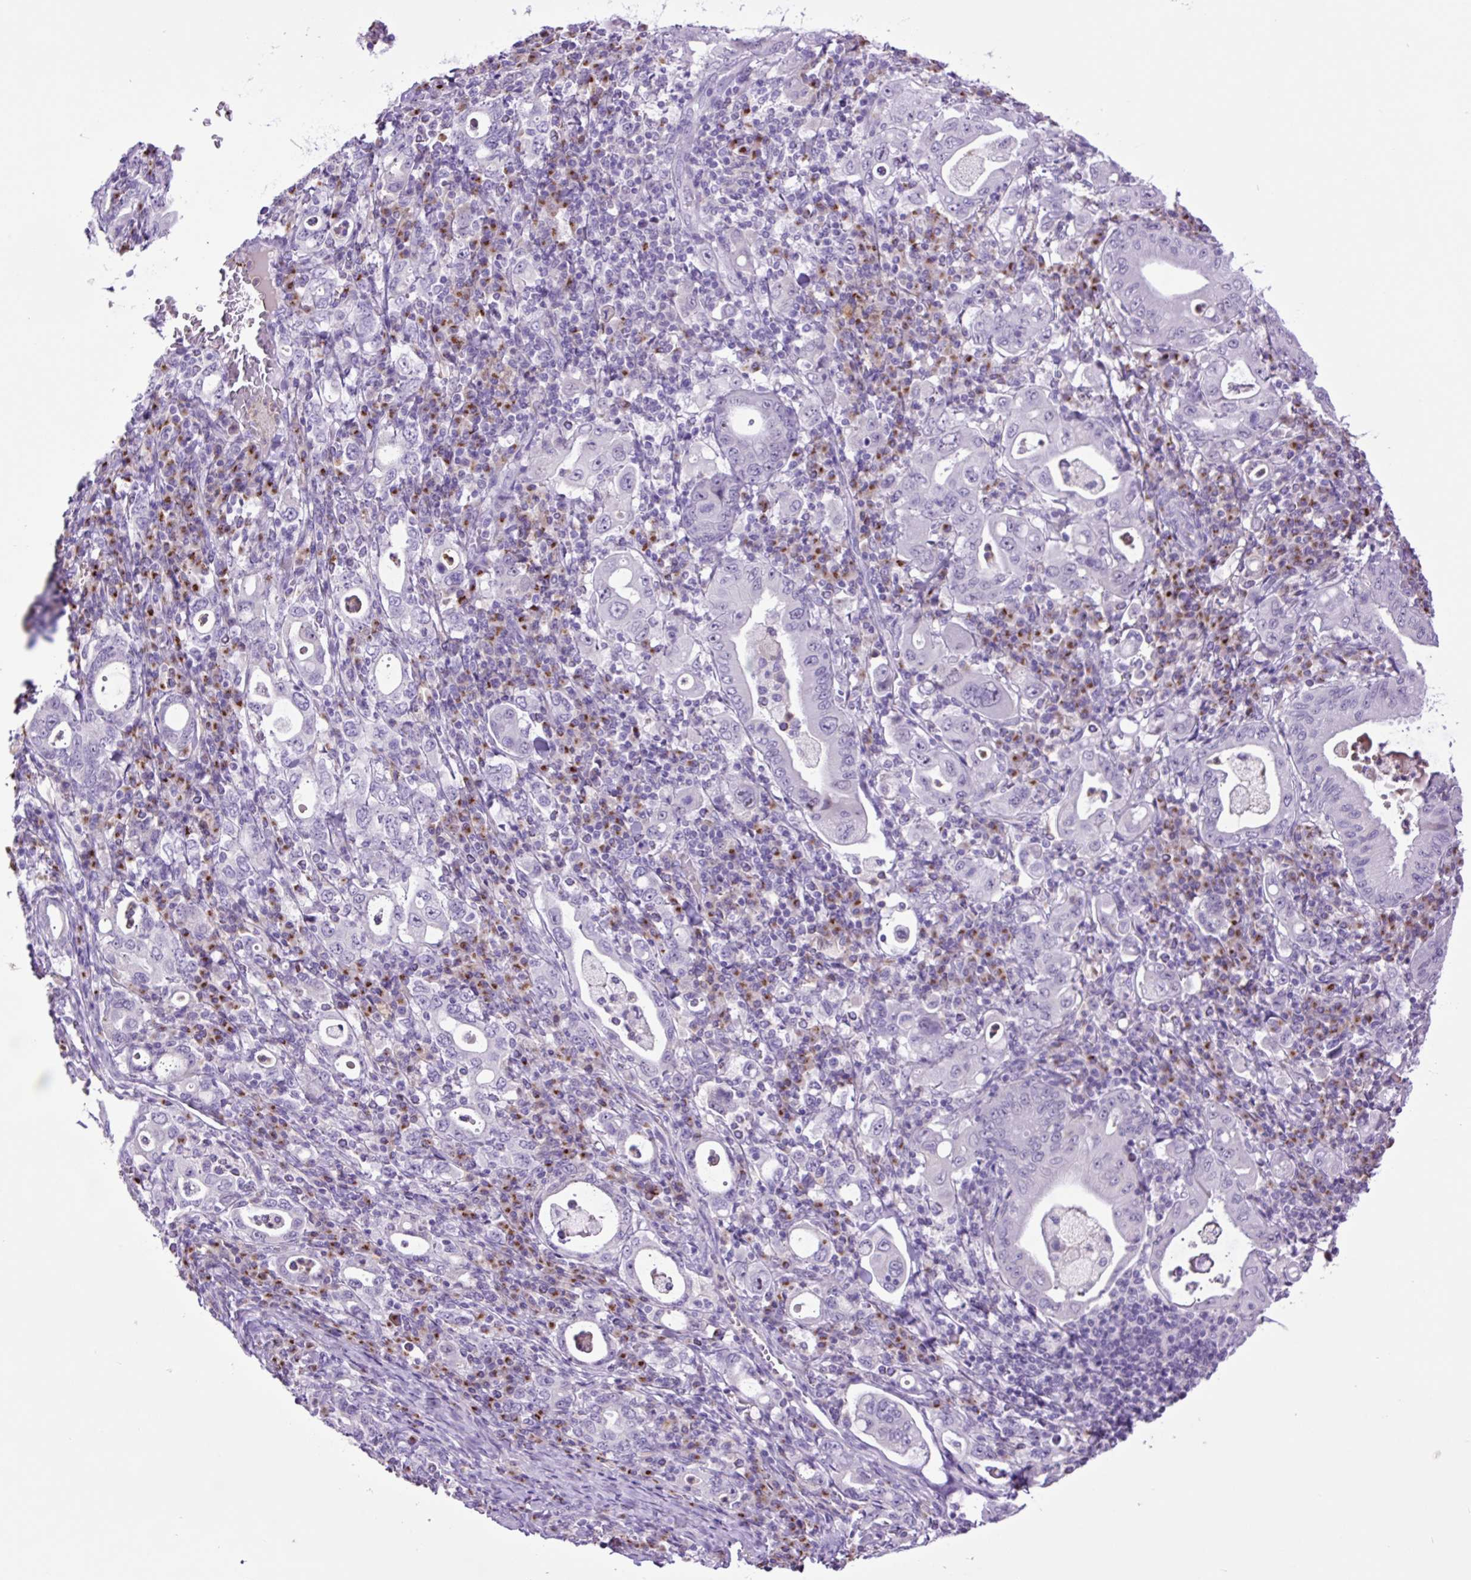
{"staining": {"intensity": "negative", "quantity": "none", "location": "none"}, "tissue": "stomach cancer", "cell_type": "Tumor cells", "image_type": "cancer", "snomed": [{"axis": "morphology", "description": "Normal tissue, NOS"}, {"axis": "morphology", "description": "Adenocarcinoma, NOS"}, {"axis": "topography", "description": "Esophagus"}, {"axis": "topography", "description": "Stomach, upper"}, {"axis": "topography", "description": "Peripheral nerve tissue"}], "caption": "Histopathology image shows no significant protein positivity in tumor cells of stomach adenocarcinoma. Nuclei are stained in blue.", "gene": "MFSD3", "patient": {"sex": "male", "age": 62}}